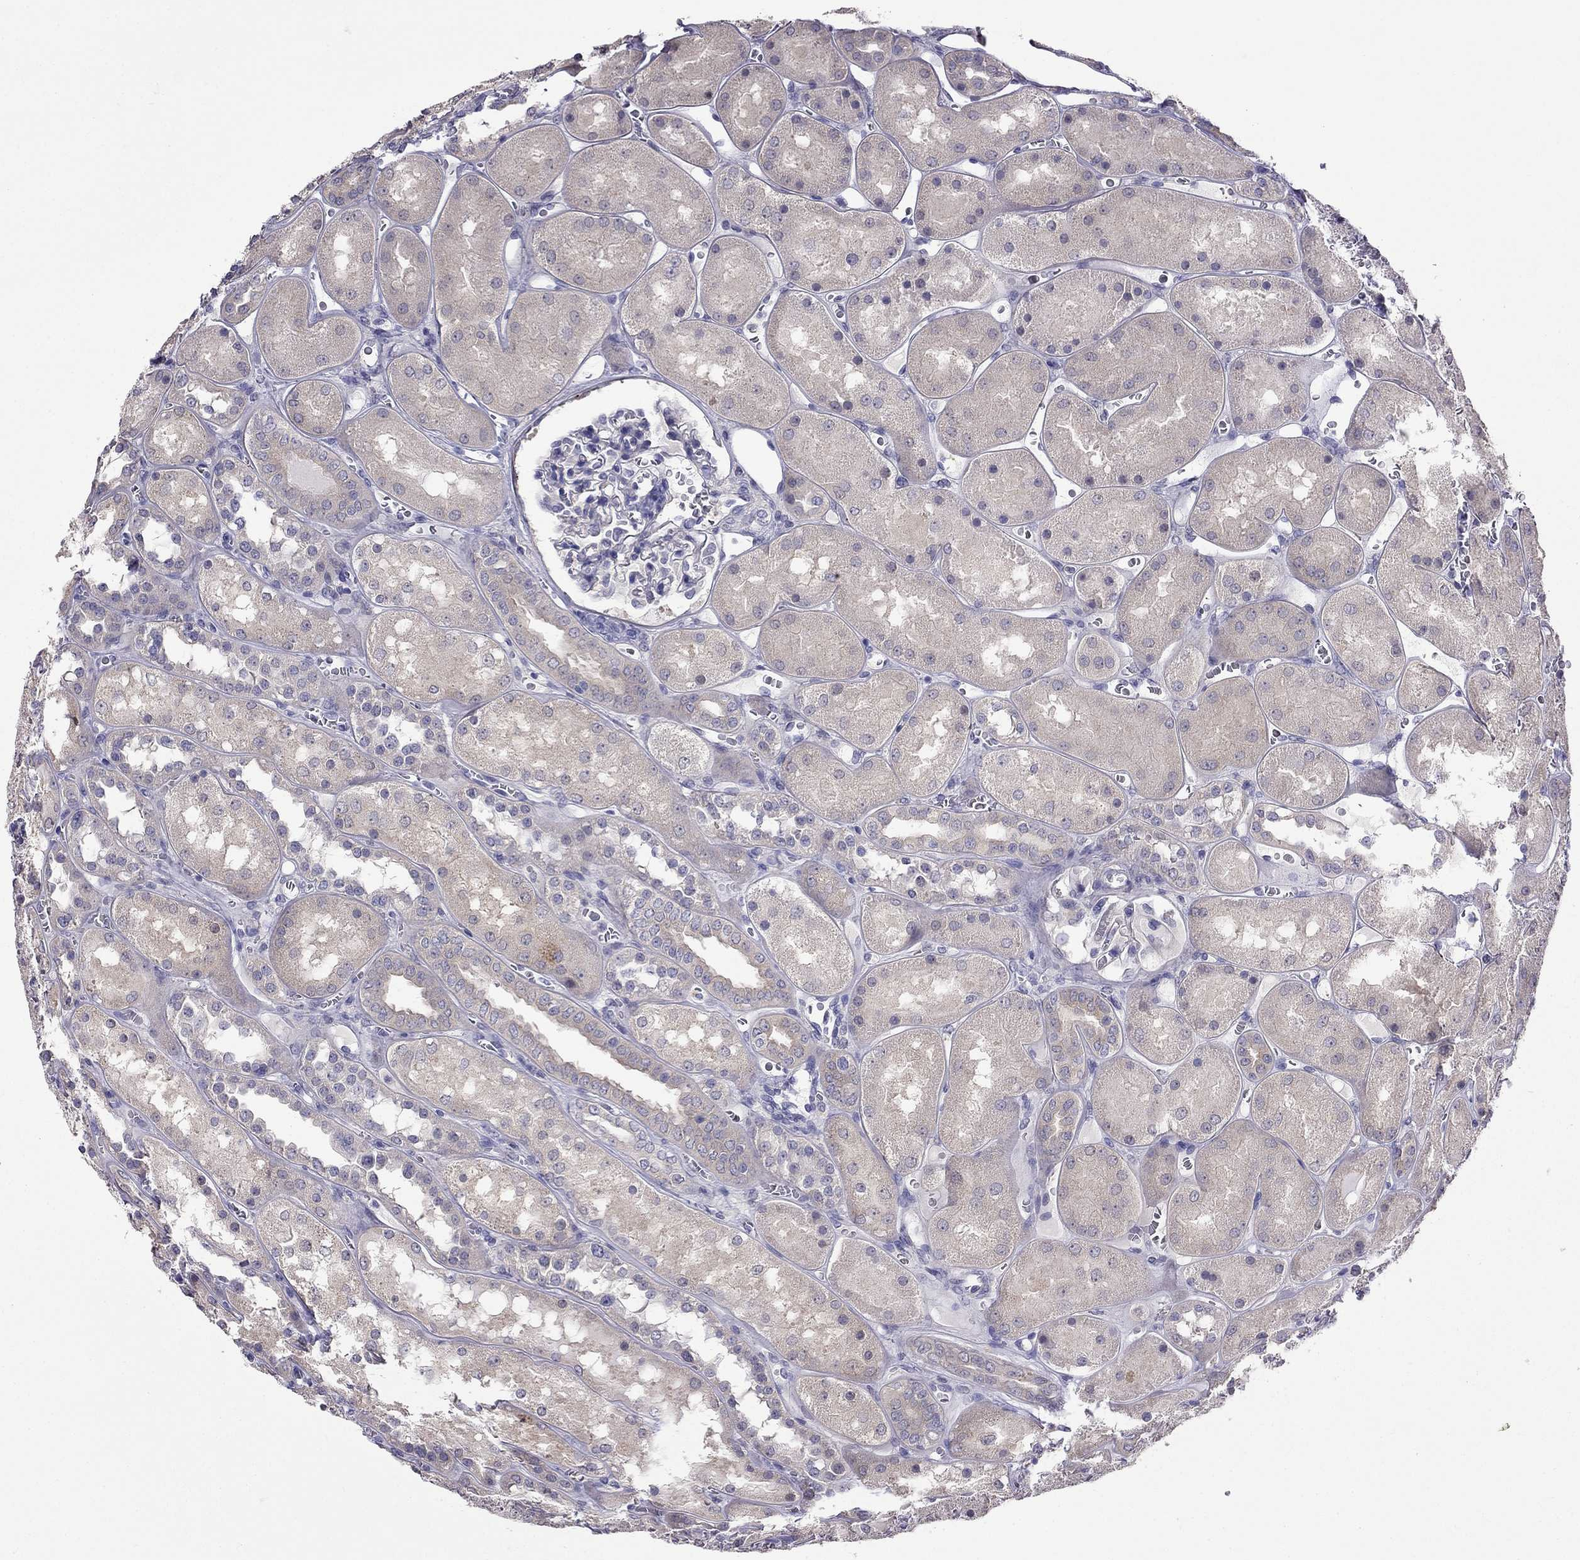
{"staining": {"intensity": "negative", "quantity": "none", "location": "none"}, "tissue": "kidney", "cell_type": "Cells in glomeruli", "image_type": "normal", "snomed": [{"axis": "morphology", "description": "Normal tissue, NOS"}, {"axis": "topography", "description": "Kidney"}], "caption": "Immunohistochemistry of unremarkable human kidney displays no staining in cells in glomeruli. Brightfield microscopy of immunohistochemistry (IHC) stained with DAB (brown) and hematoxylin (blue), captured at high magnification.", "gene": "SCNN1D", "patient": {"sex": "male", "age": 73}}